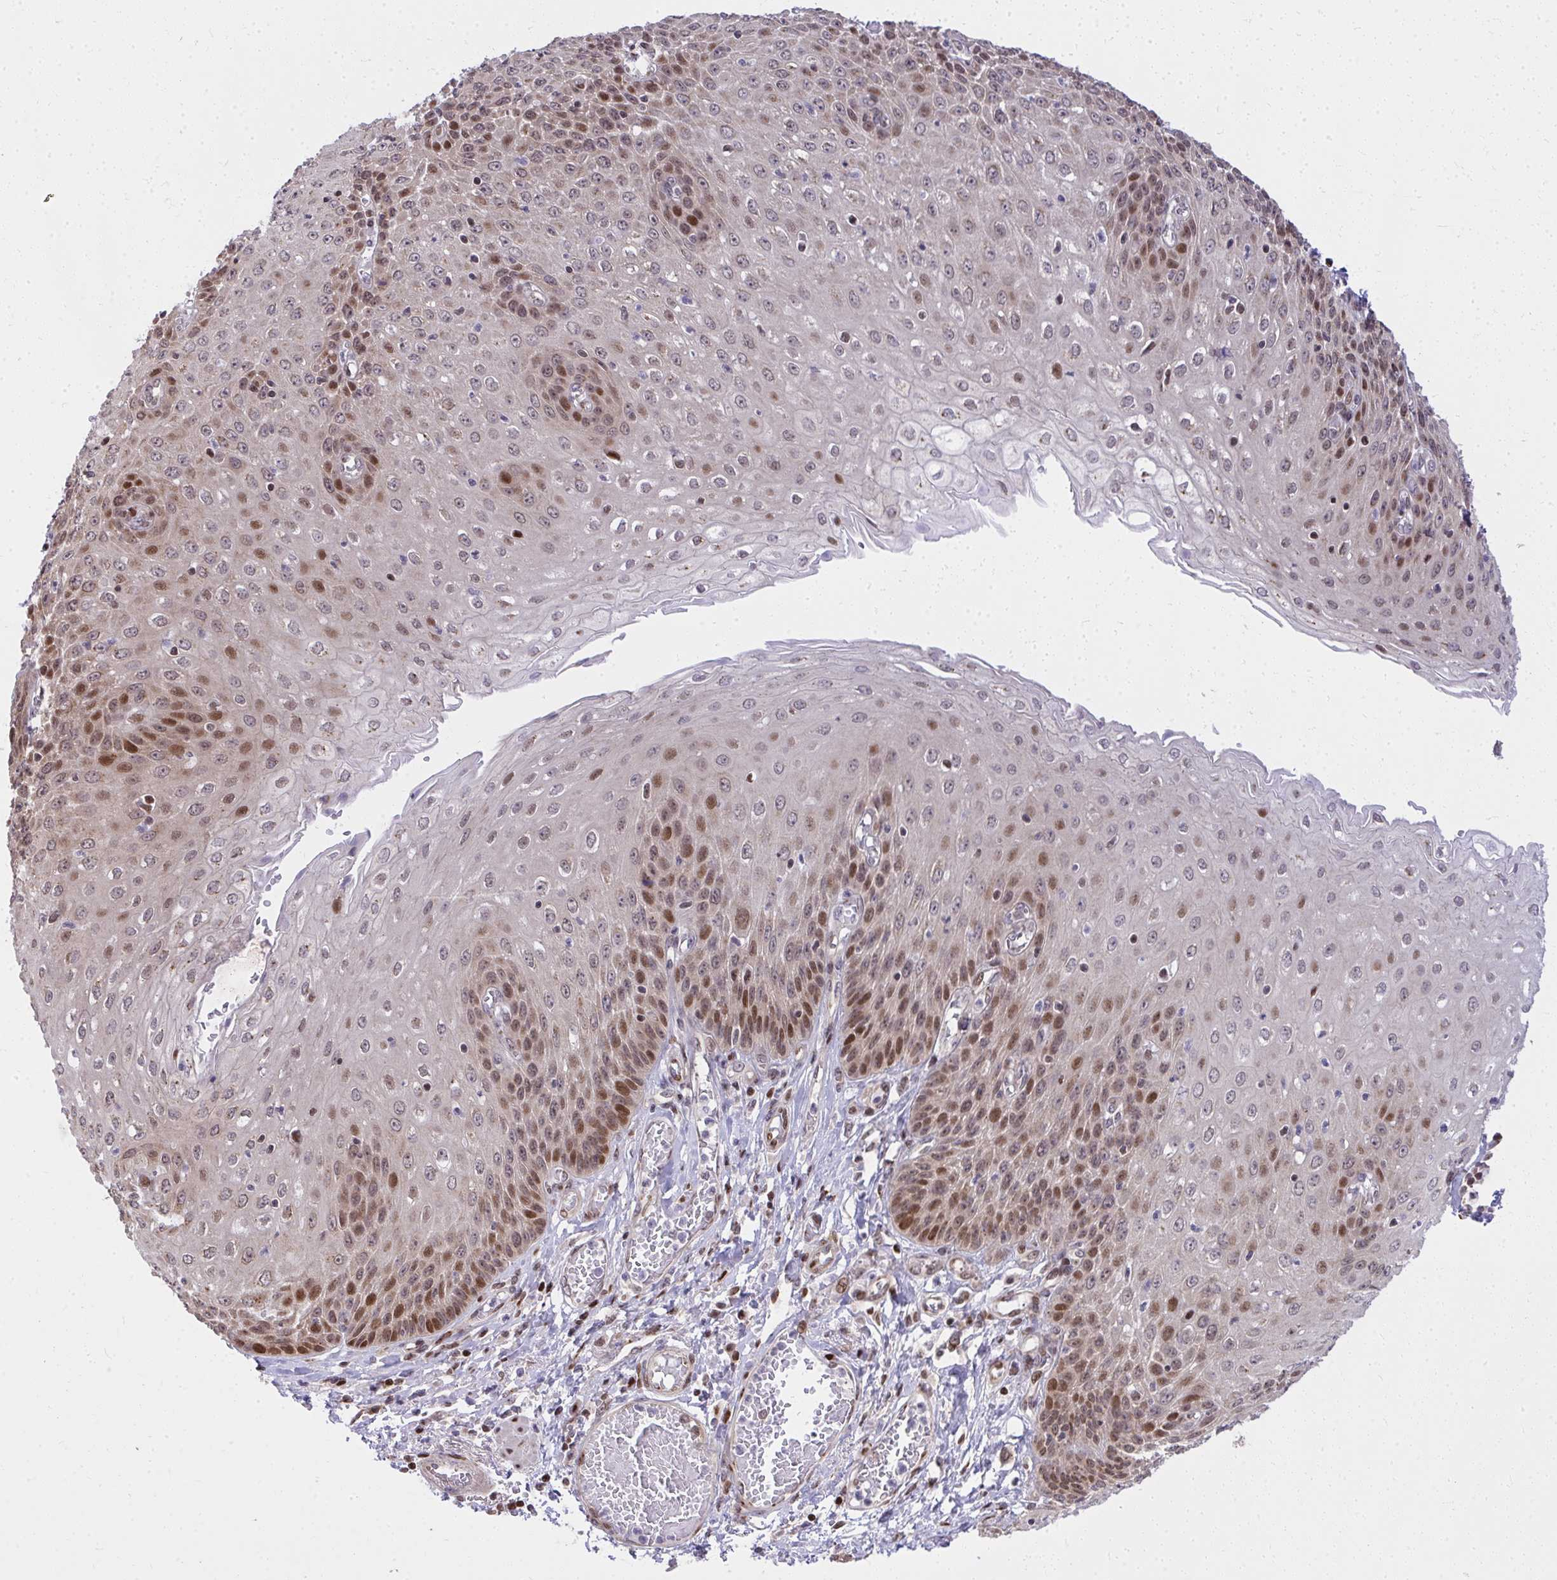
{"staining": {"intensity": "moderate", "quantity": ">75%", "location": "nuclear"}, "tissue": "esophagus", "cell_type": "Squamous epithelial cells", "image_type": "normal", "snomed": [{"axis": "morphology", "description": "Normal tissue, NOS"}, {"axis": "morphology", "description": "Adenocarcinoma, NOS"}, {"axis": "topography", "description": "Esophagus"}], "caption": "The histopathology image reveals immunohistochemical staining of unremarkable esophagus. There is moderate nuclear staining is present in about >75% of squamous epithelial cells.", "gene": "PIGY", "patient": {"sex": "male", "age": 81}}